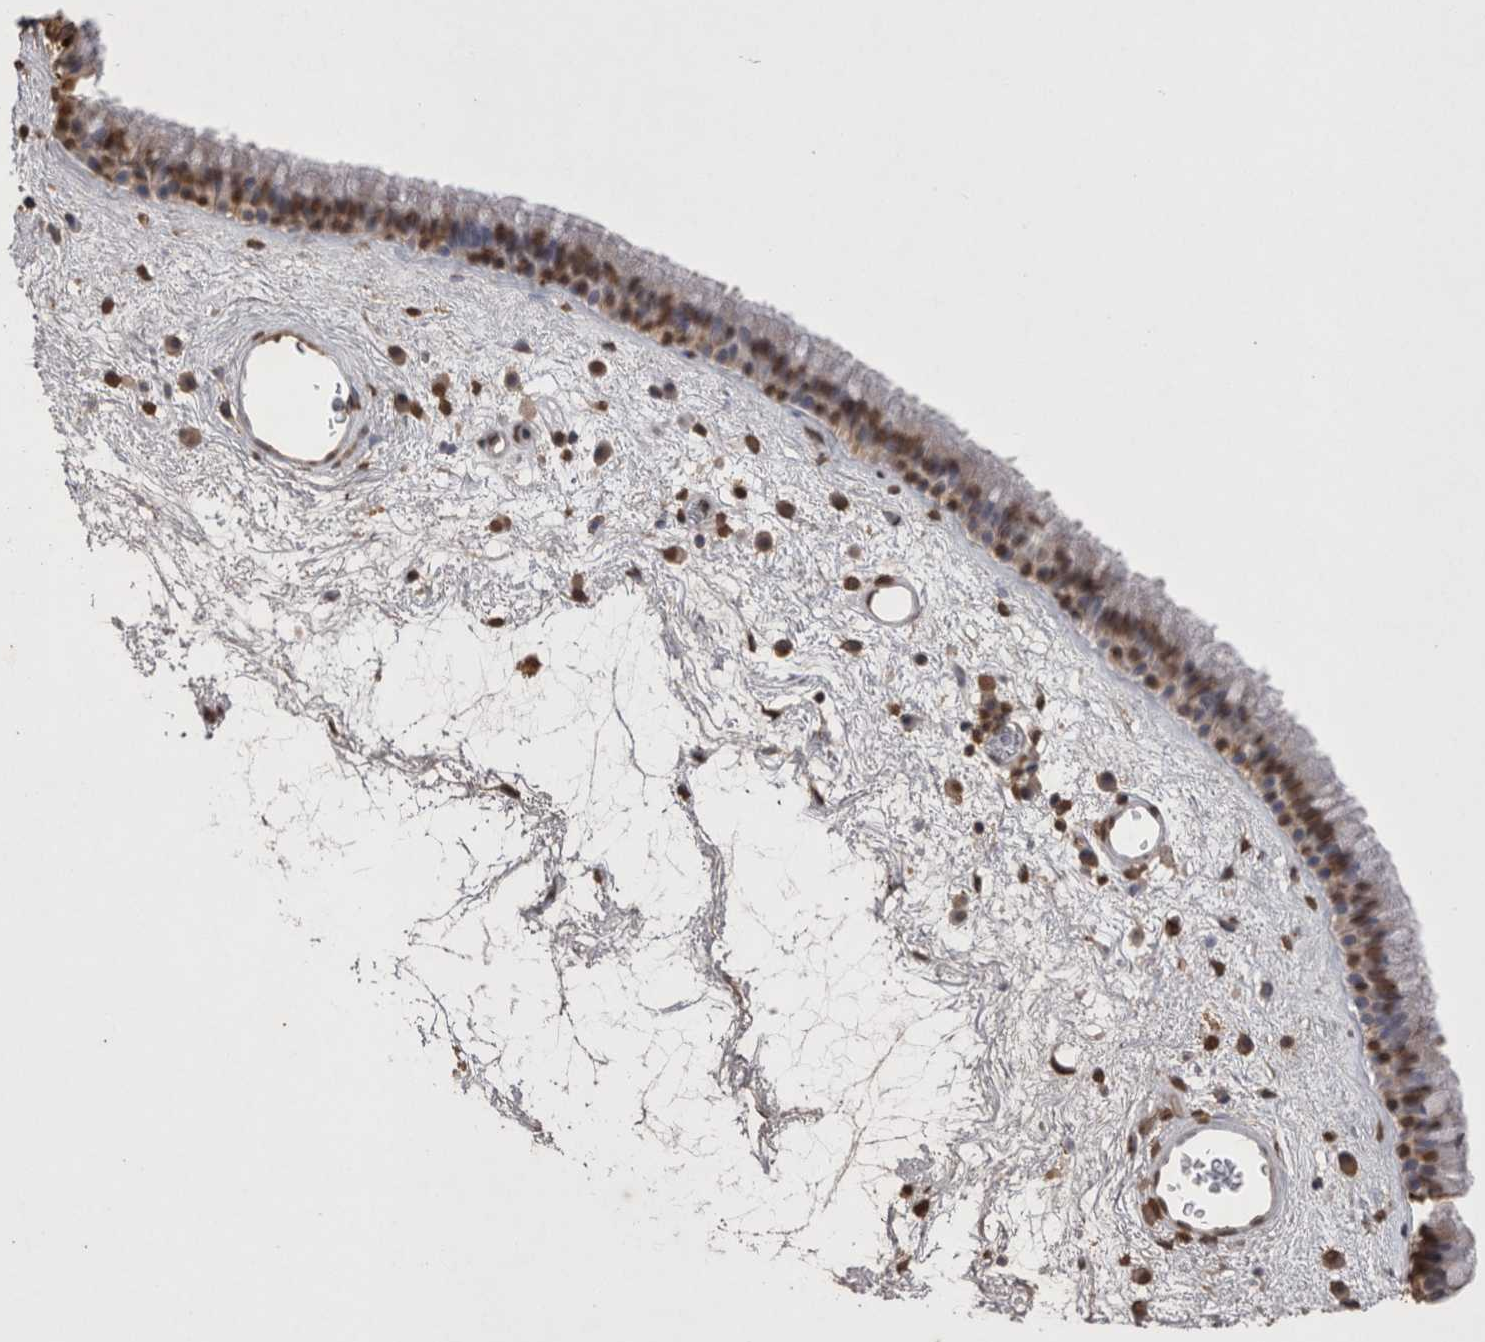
{"staining": {"intensity": "moderate", "quantity": "25%-75%", "location": "nuclear"}, "tissue": "nasopharynx", "cell_type": "Respiratory epithelial cells", "image_type": "normal", "snomed": [{"axis": "morphology", "description": "Normal tissue, NOS"}, {"axis": "morphology", "description": "Inflammation, NOS"}, {"axis": "topography", "description": "Nasopharynx"}], "caption": "Protein staining of normal nasopharynx demonstrates moderate nuclear expression in about 25%-75% of respiratory epithelial cells.", "gene": "POU5F1", "patient": {"sex": "male", "age": 48}}